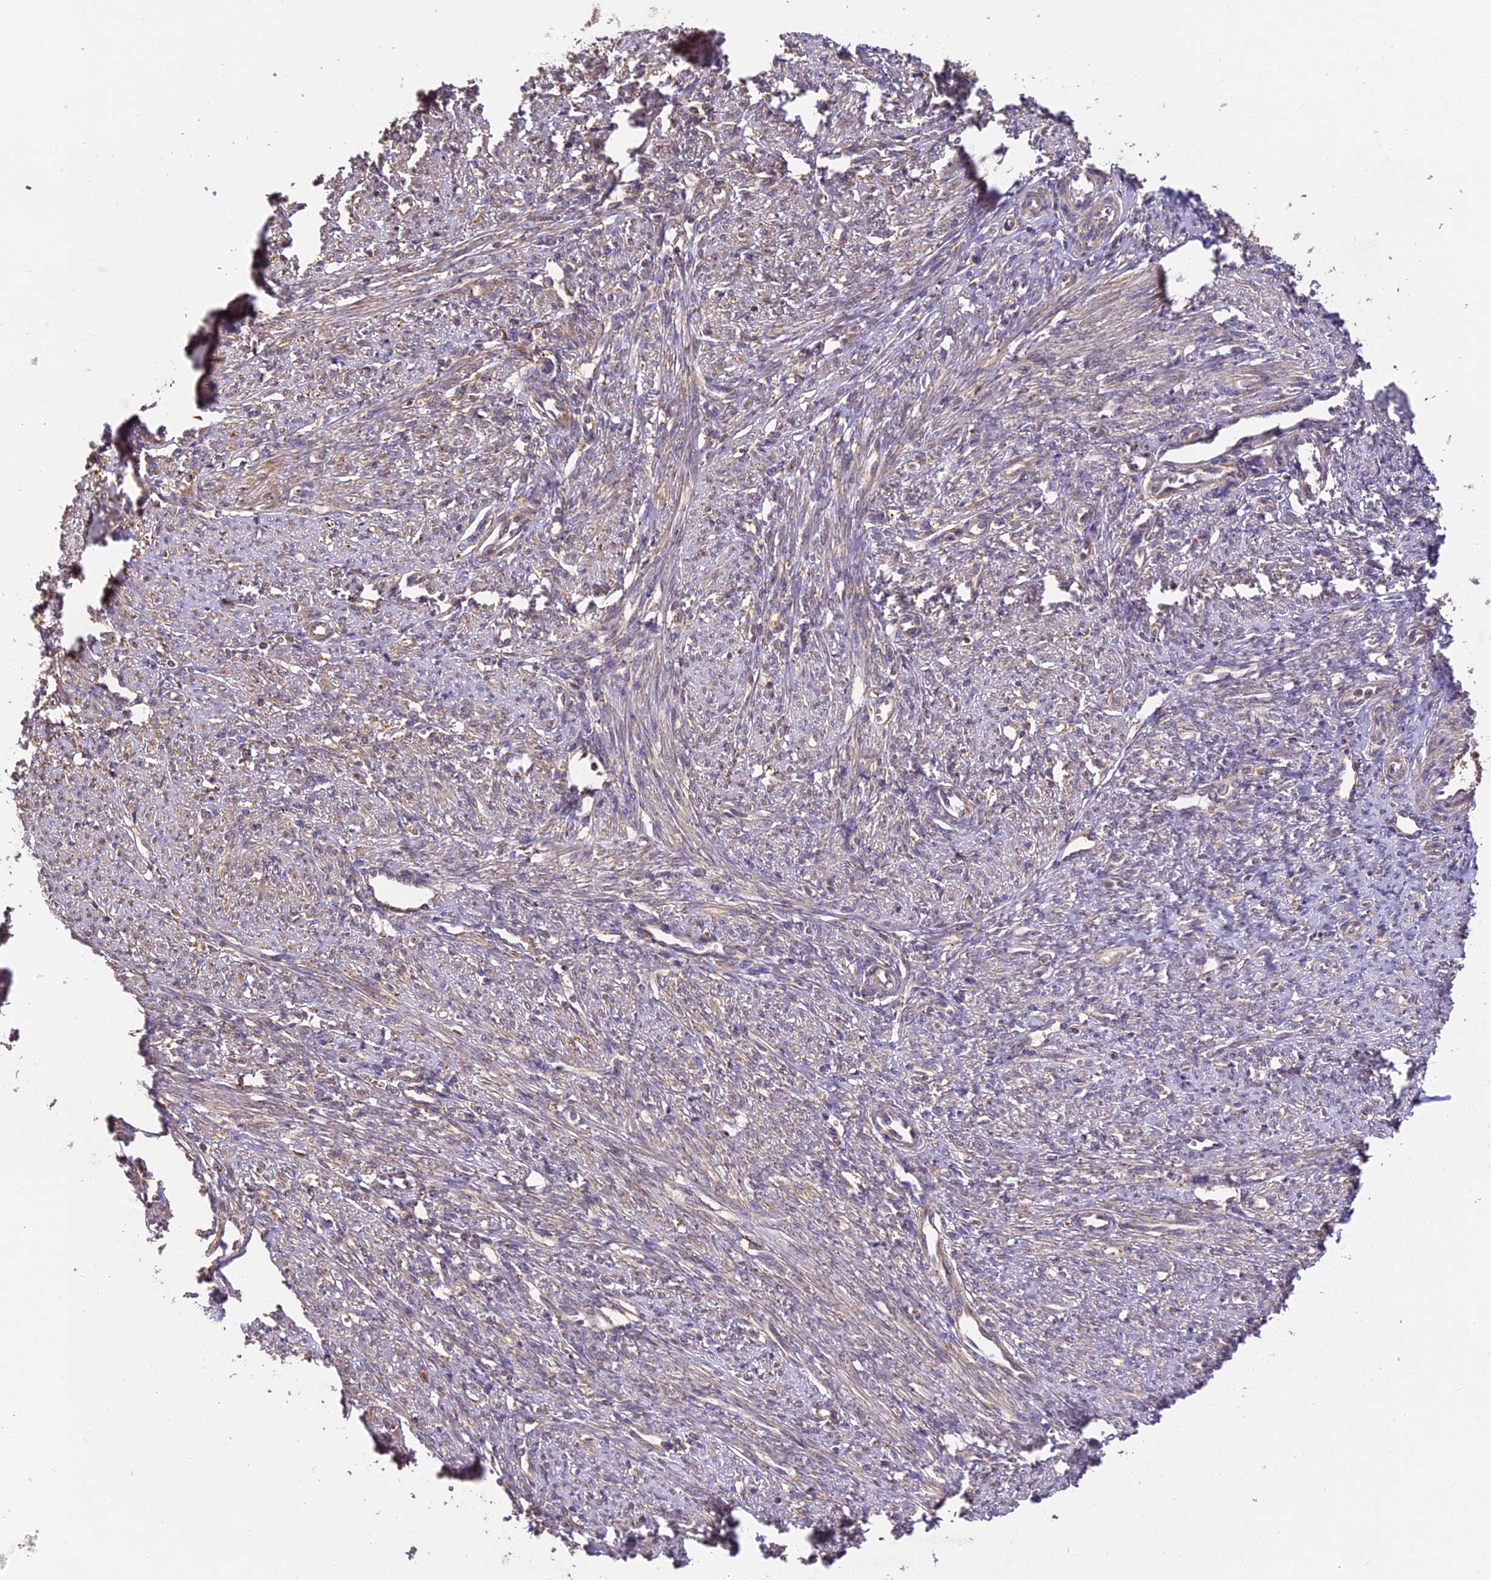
{"staining": {"intensity": "moderate", "quantity": "25%-75%", "location": "cytoplasmic/membranous"}, "tissue": "smooth muscle", "cell_type": "Smooth muscle cells", "image_type": "normal", "snomed": [{"axis": "morphology", "description": "Normal tissue, NOS"}, {"axis": "topography", "description": "Smooth muscle"}, {"axis": "topography", "description": "Uterus"}], "caption": "Immunohistochemical staining of unremarkable smooth muscle reveals moderate cytoplasmic/membranous protein expression in approximately 25%-75% of smooth muscle cells. Nuclei are stained in blue.", "gene": "BRAP", "patient": {"sex": "female", "age": 59}}